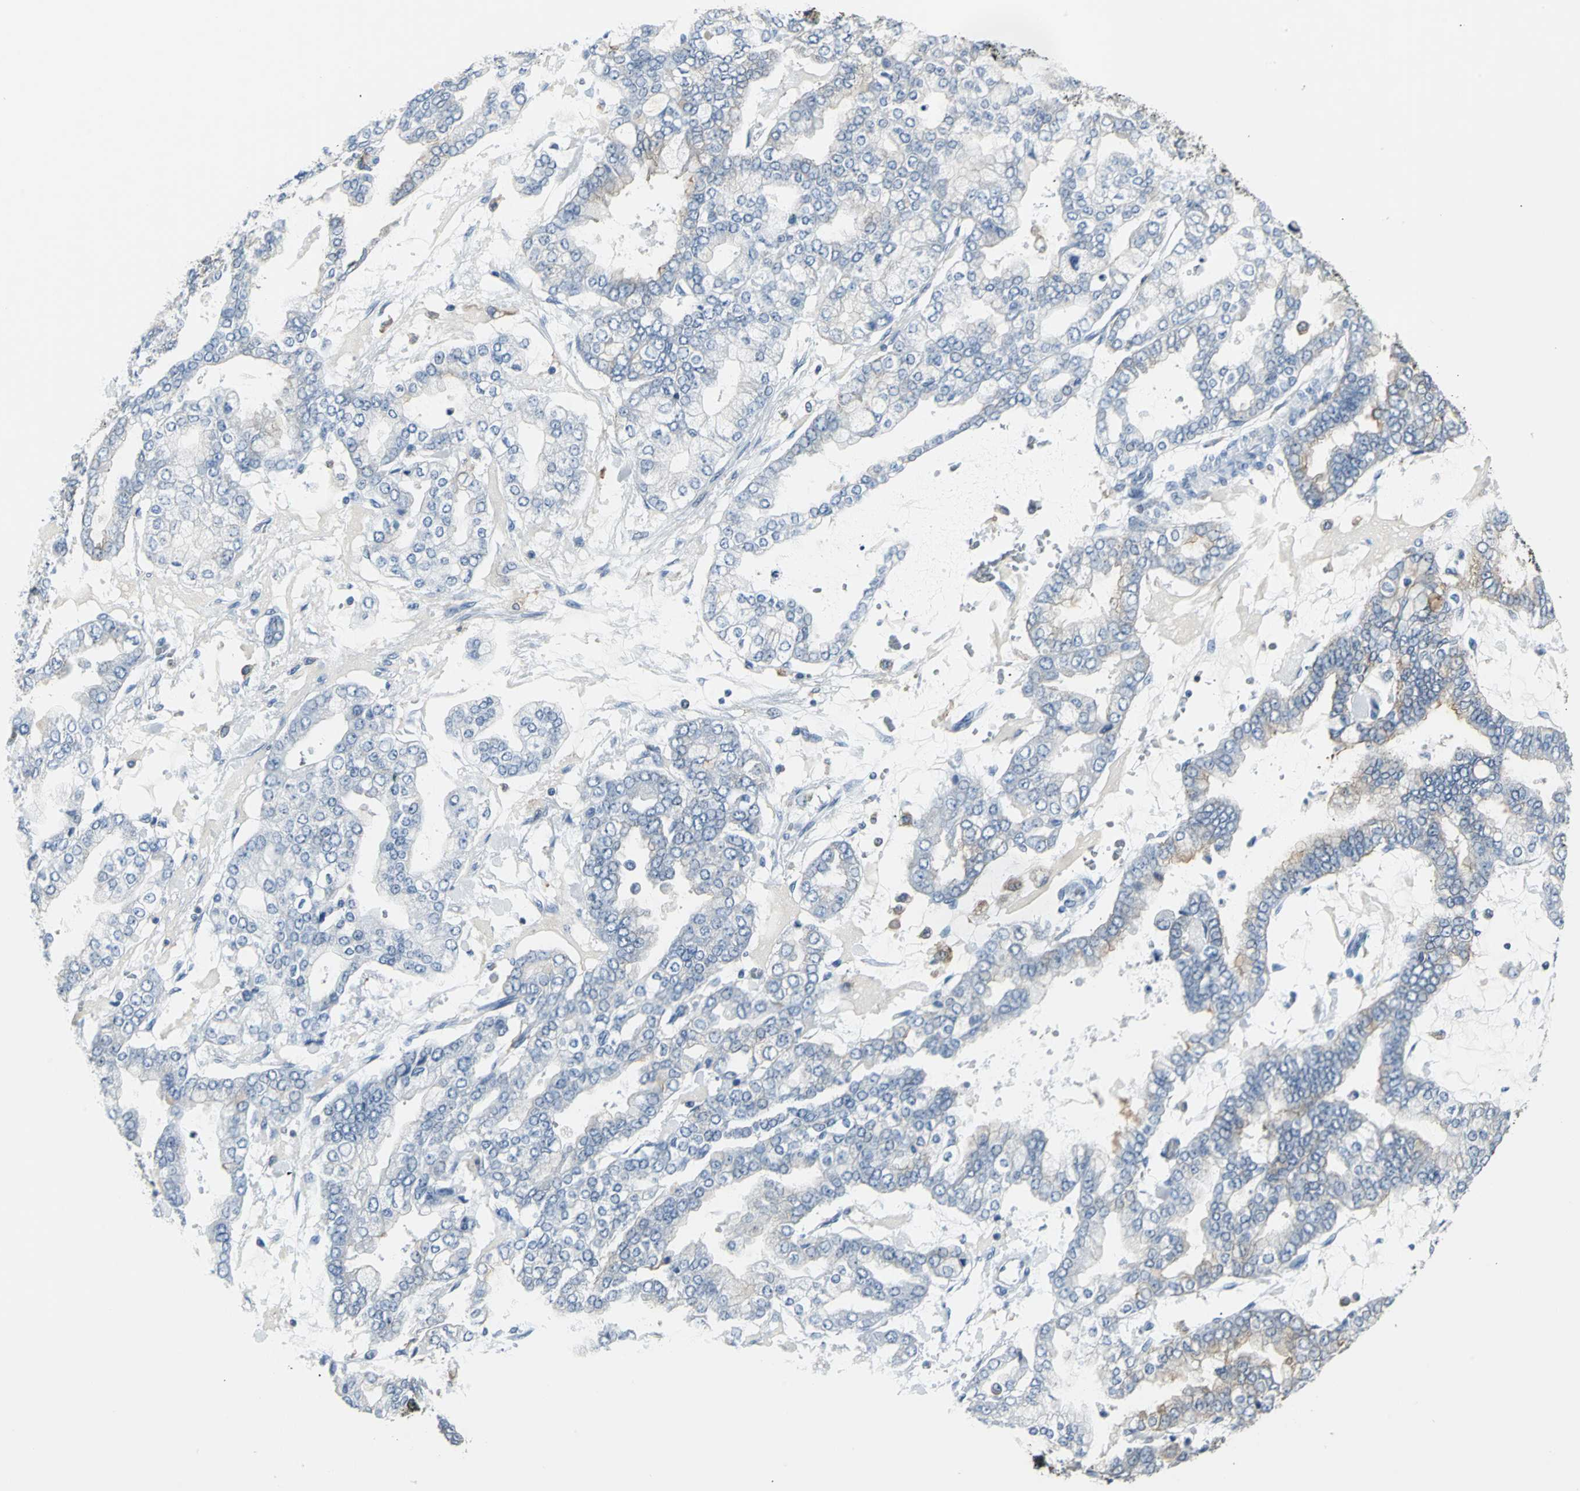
{"staining": {"intensity": "weak", "quantity": "25%-75%", "location": "cytoplasmic/membranous"}, "tissue": "stomach cancer", "cell_type": "Tumor cells", "image_type": "cancer", "snomed": [{"axis": "morphology", "description": "Normal tissue, NOS"}, {"axis": "morphology", "description": "Adenocarcinoma, NOS"}, {"axis": "topography", "description": "Stomach, upper"}, {"axis": "topography", "description": "Stomach"}], "caption": "Approximately 25%-75% of tumor cells in human stomach cancer (adenocarcinoma) show weak cytoplasmic/membranous protein staining as visualized by brown immunohistochemical staining.", "gene": "IQGAP2", "patient": {"sex": "male", "age": 76}}